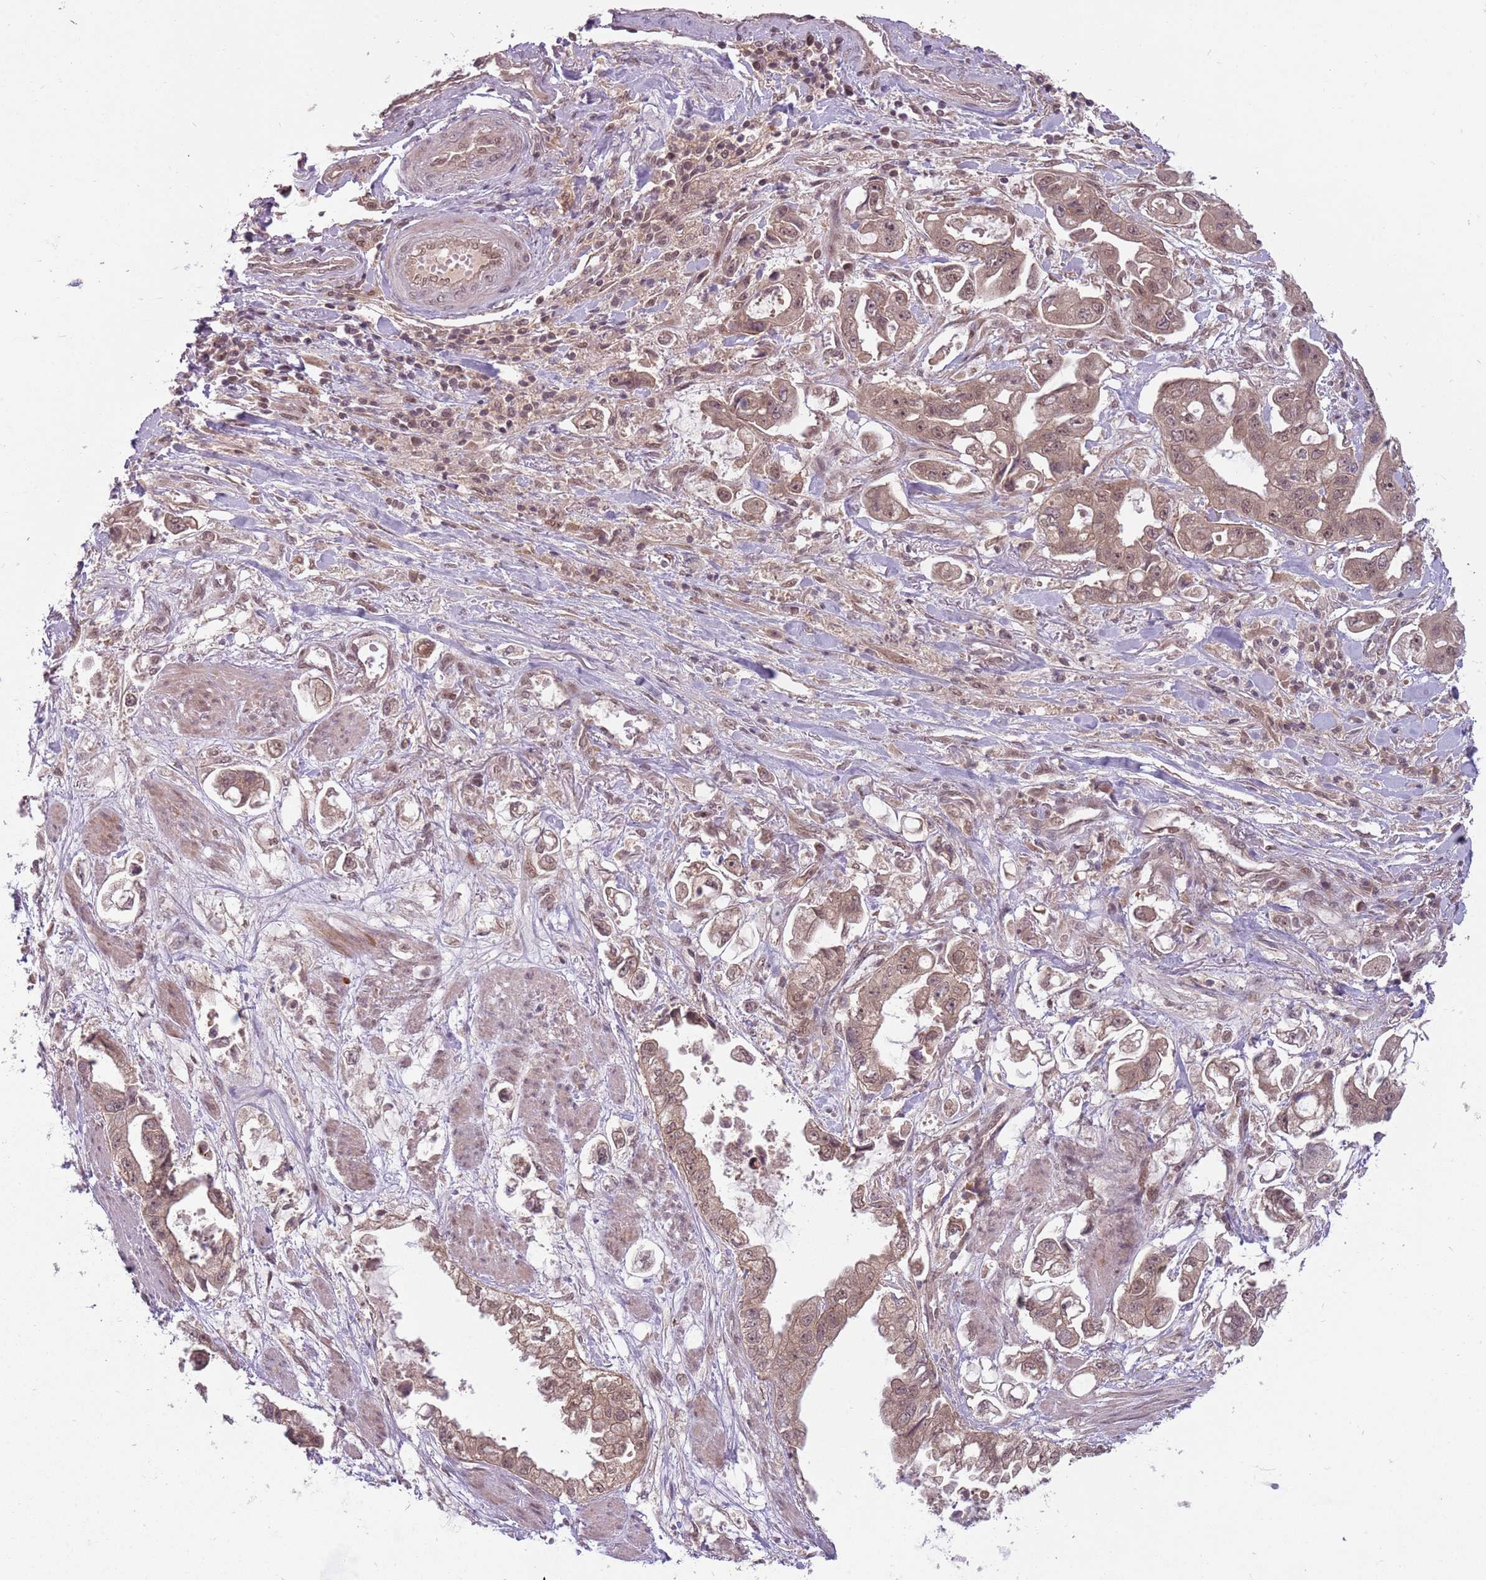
{"staining": {"intensity": "moderate", "quantity": ">75%", "location": "cytoplasmic/membranous,nuclear"}, "tissue": "stomach cancer", "cell_type": "Tumor cells", "image_type": "cancer", "snomed": [{"axis": "morphology", "description": "Adenocarcinoma, NOS"}, {"axis": "topography", "description": "Stomach"}], "caption": "Immunohistochemistry (IHC) of stomach adenocarcinoma shows medium levels of moderate cytoplasmic/membranous and nuclear positivity in about >75% of tumor cells.", "gene": "ADAMTS3", "patient": {"sex": "male", "age": 62}}